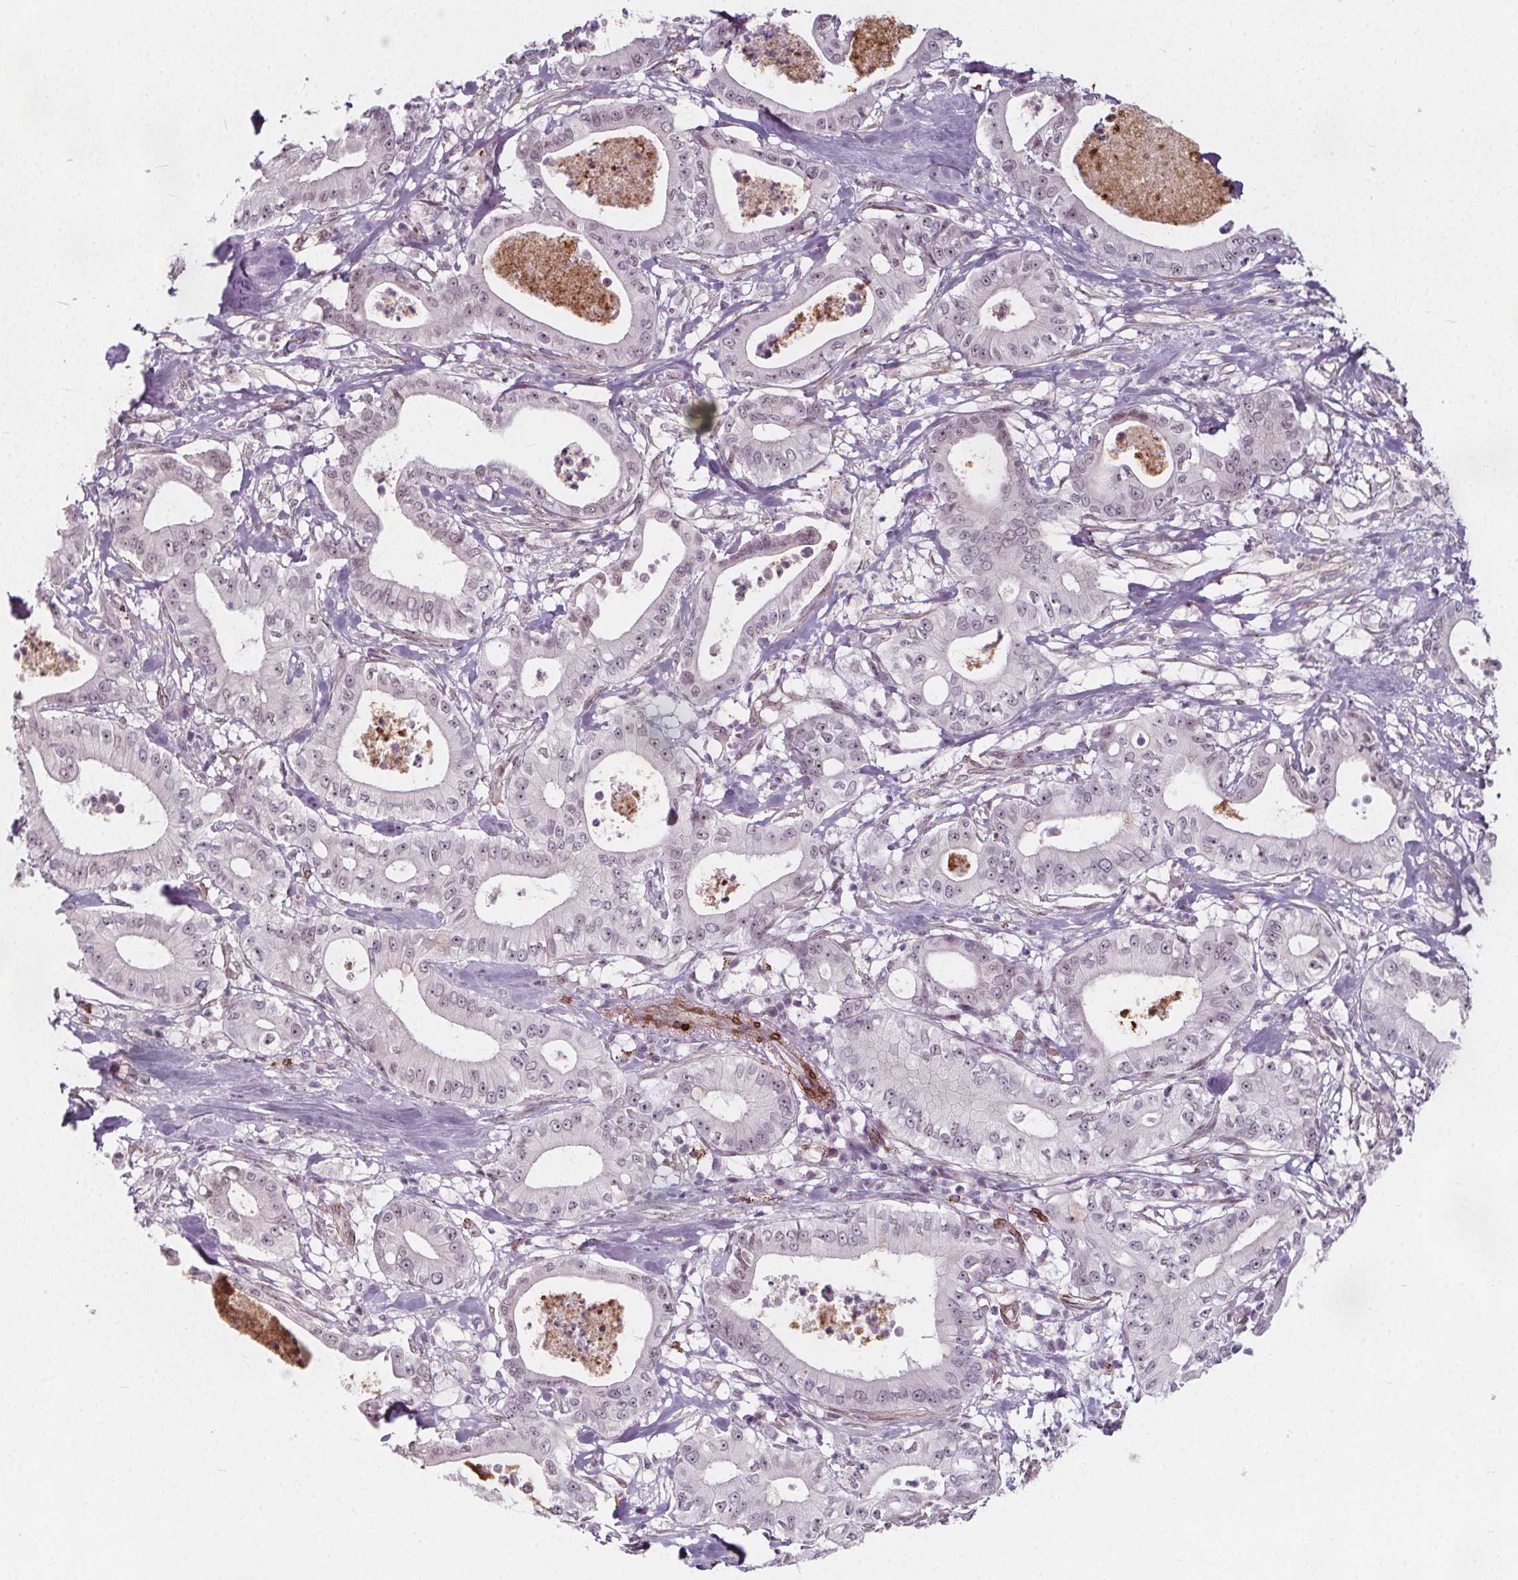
{"staining": {"intensity": "weak", "quantity": "<25%", "location": "nuclear"}, "tissue": "pancreatic cancer", "cell_type": "Tumor cells", "image_type": "cancer", "snomed": [{"axis": "morphology", "description": "Adenocarcinoma, NOS"}, {"axis": "topography", "description": "Pancreas"}], "caption": "The immunohistochemistry (IHC) micrograph has no significant expression in tumor cells of adenocarcinoma (pancreatic) tissue. (Immunohistochemistry, brightfield microscopy, high magnification).", "gene": "HAS1", "patient": {"sex": "male", "age": 71}}